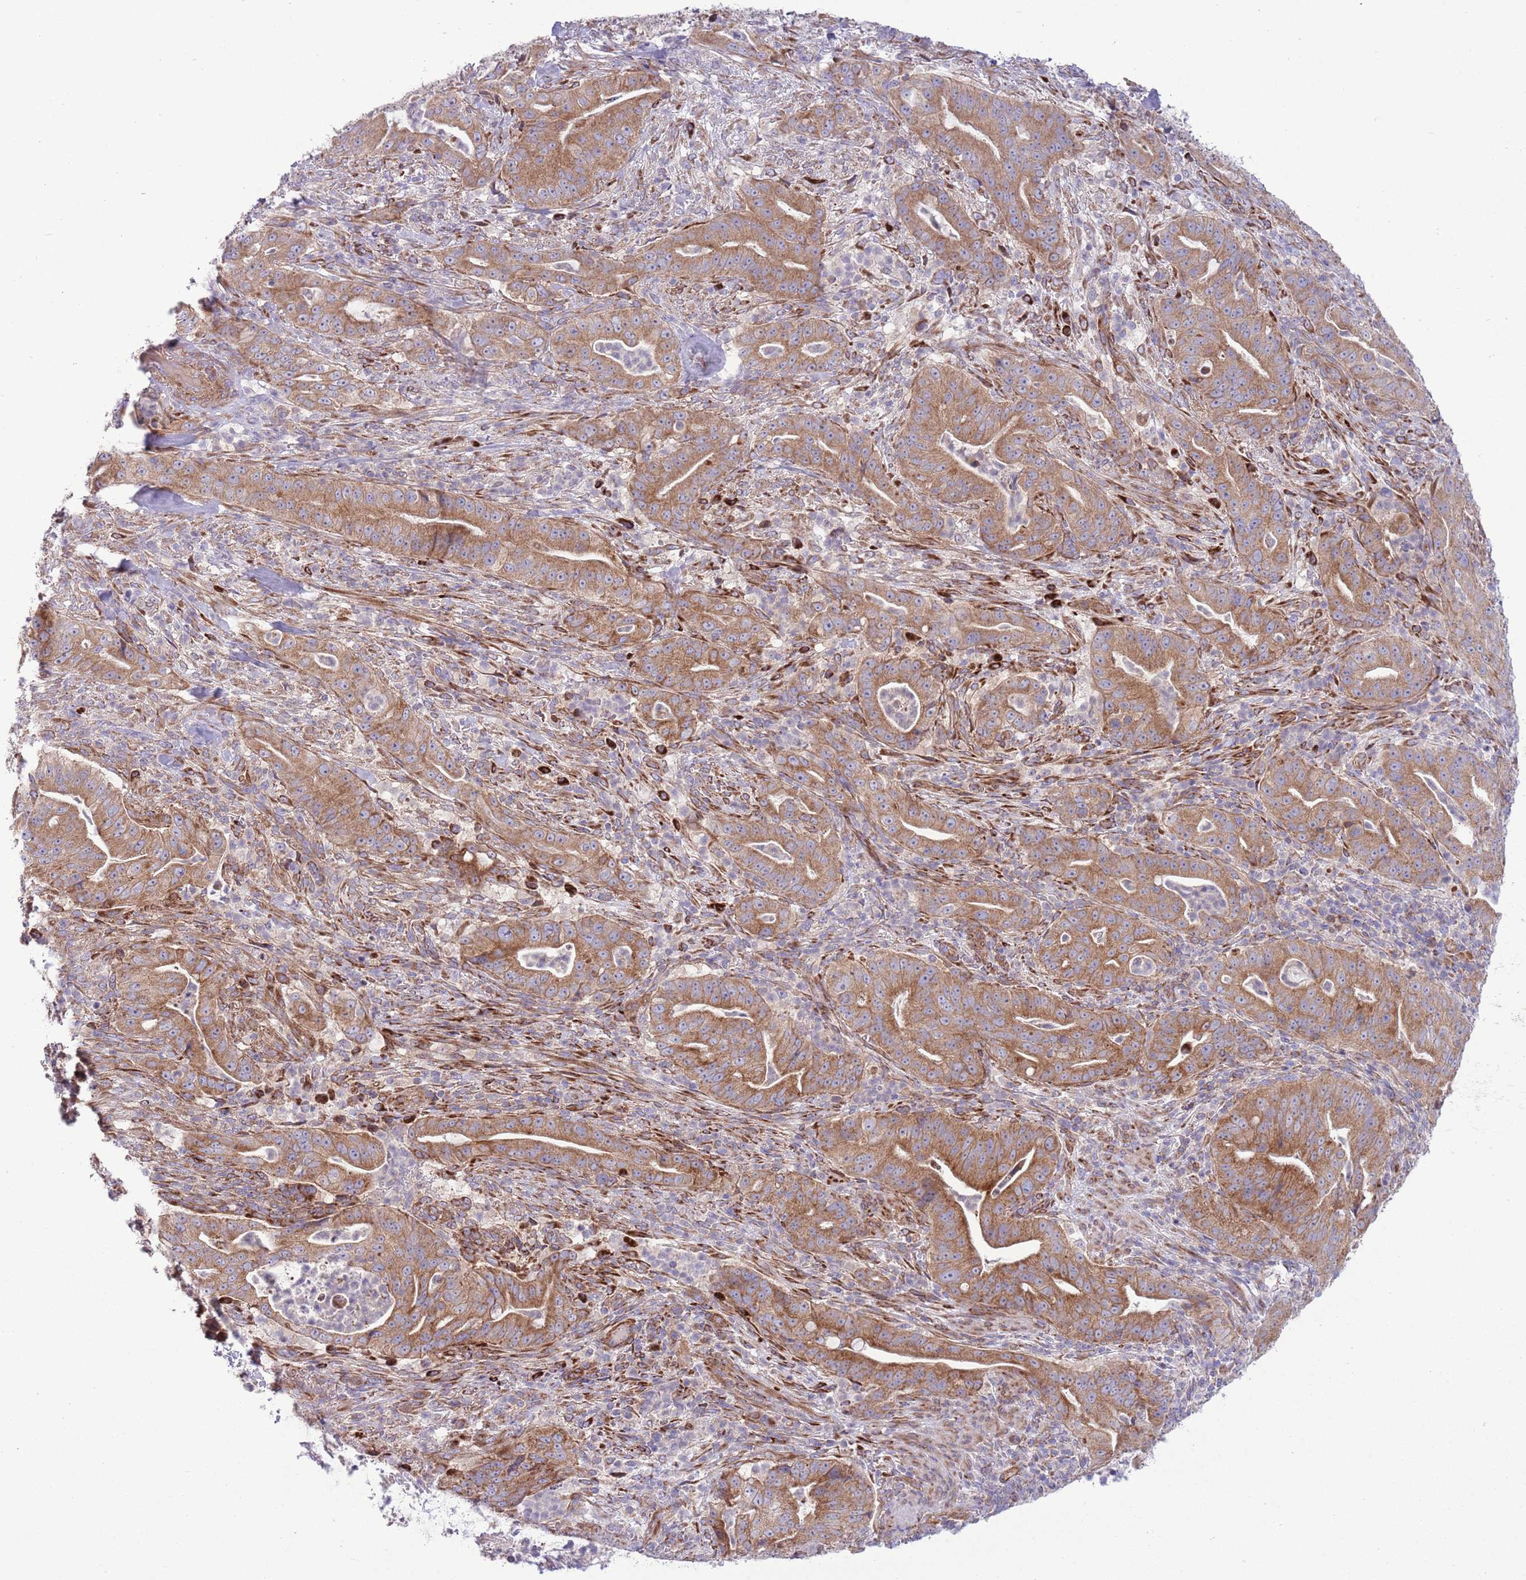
{"staining": {"intensity": "moderate", "quantity": ">75%", "location": "cytoplasmic/membranous"}, "tissue": "pancreatic cancer", "cell_type": "Tumor cells", "image_type": "cancer", "snomed": [{"axis": "morphology", "description": "Adenocarcinoma, NOS"}, {"axis": "topography", "description": "Pancreas"}], "caption": "An immunohistochemistry (IHC) micrograph of tumor tissue is shown. Protein staining in brown shows moderate cytoplasmic/membranous positivity in pancreatic adenocarcinoma within tumor cells.", "gene": "TOMM5", "patient": {"sex": "male", "age": 71}}